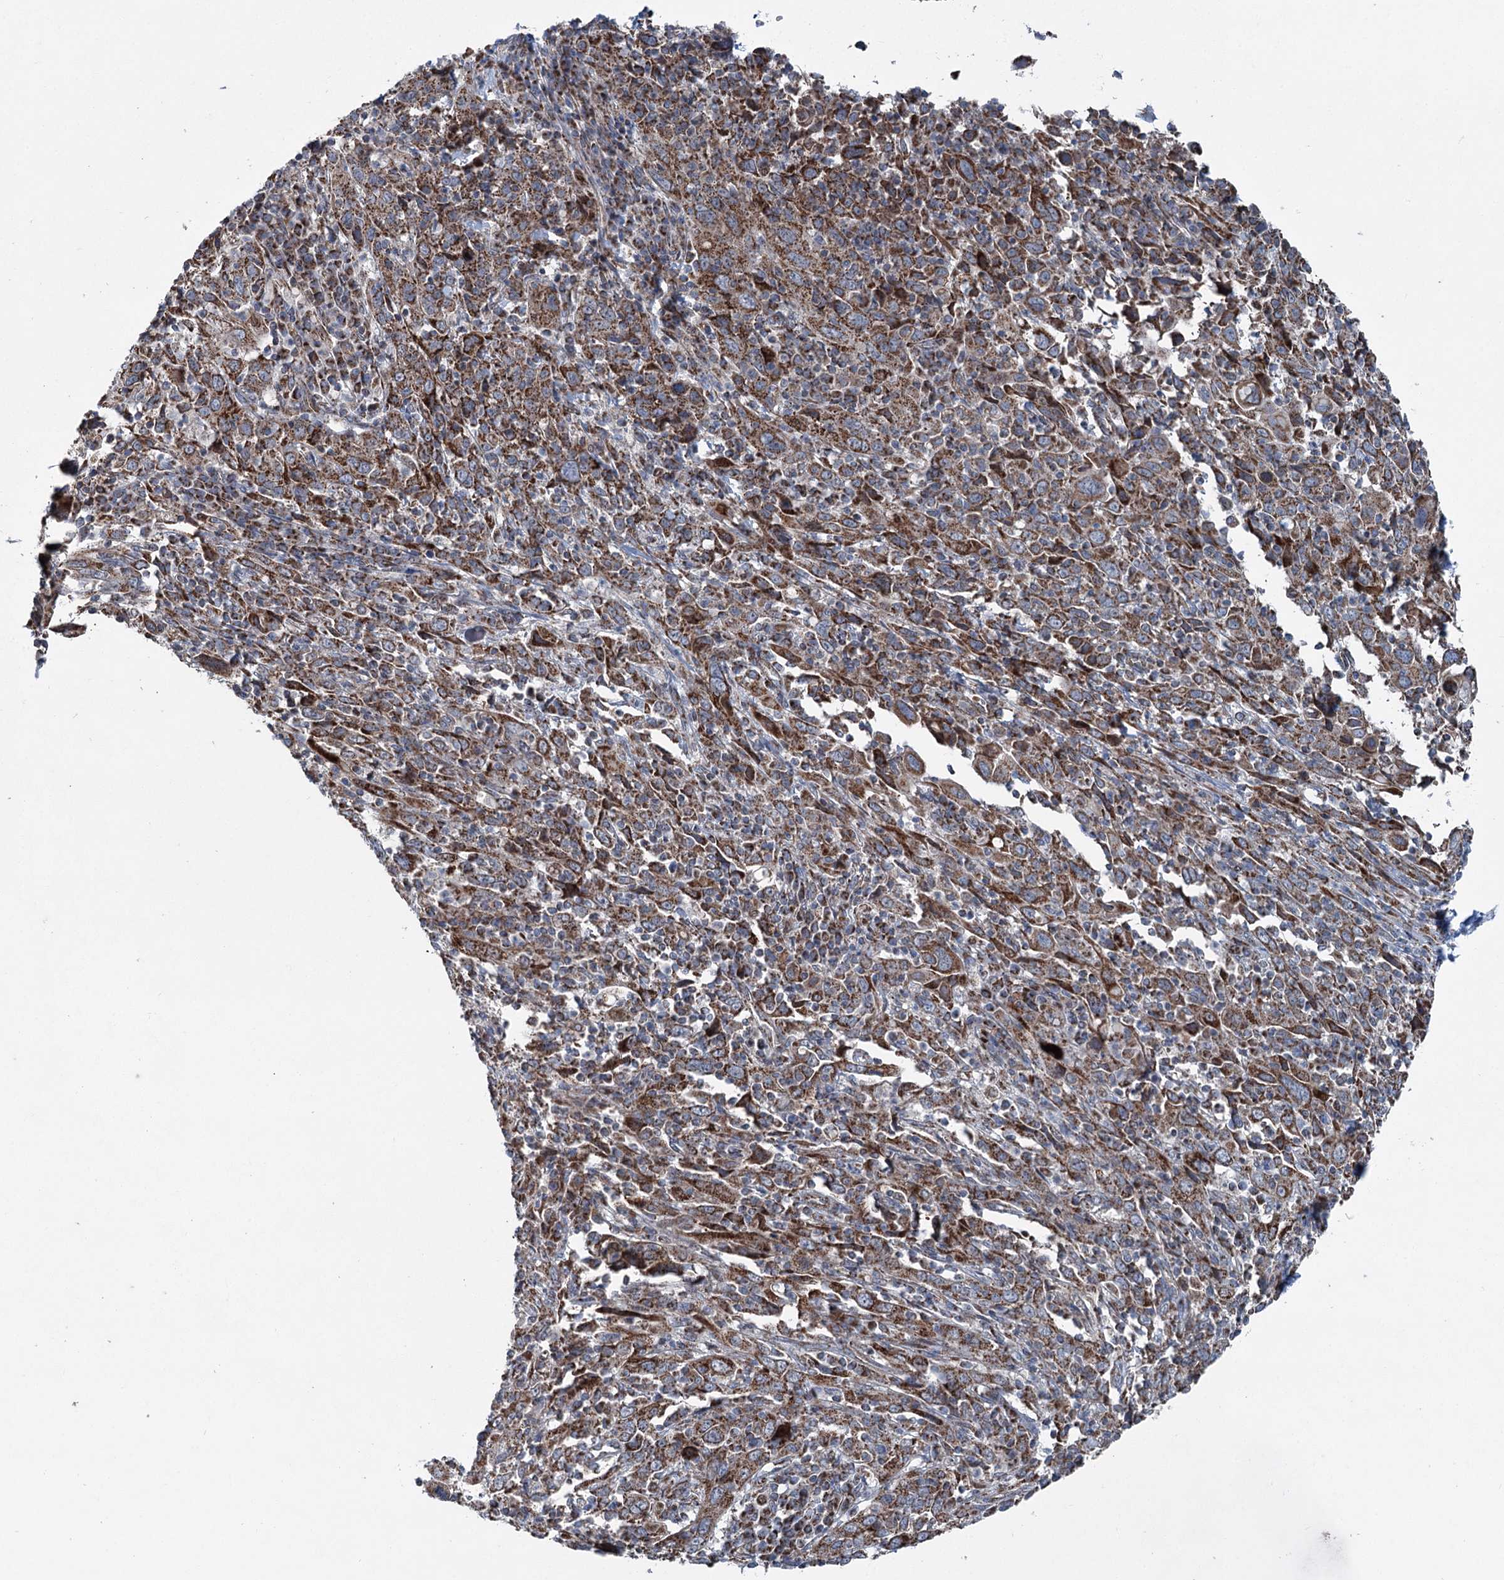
{"staining": {"intensity": "strong", "quantity": ">75%", "location": "cytoplasmic/membranous"}, "tissue": "cervical cancer", "cell_type": "Tumor cells", "image_type": "cancer", "snomed": [{"axis": "morphology", "description": "Squamous cell carcinoma, NOS"}, {"axis": "topography", "description": "Cervix"}], "caption": "High-power microscopy captured an immunohistochemistry micrograph of cervical squamous cell carcinoma, revealing strong cytoplasmic/membranous staining in about >75% of tumor cells.", "gene": "UCN3", "patient": {"sex": "female", "age": 46}}